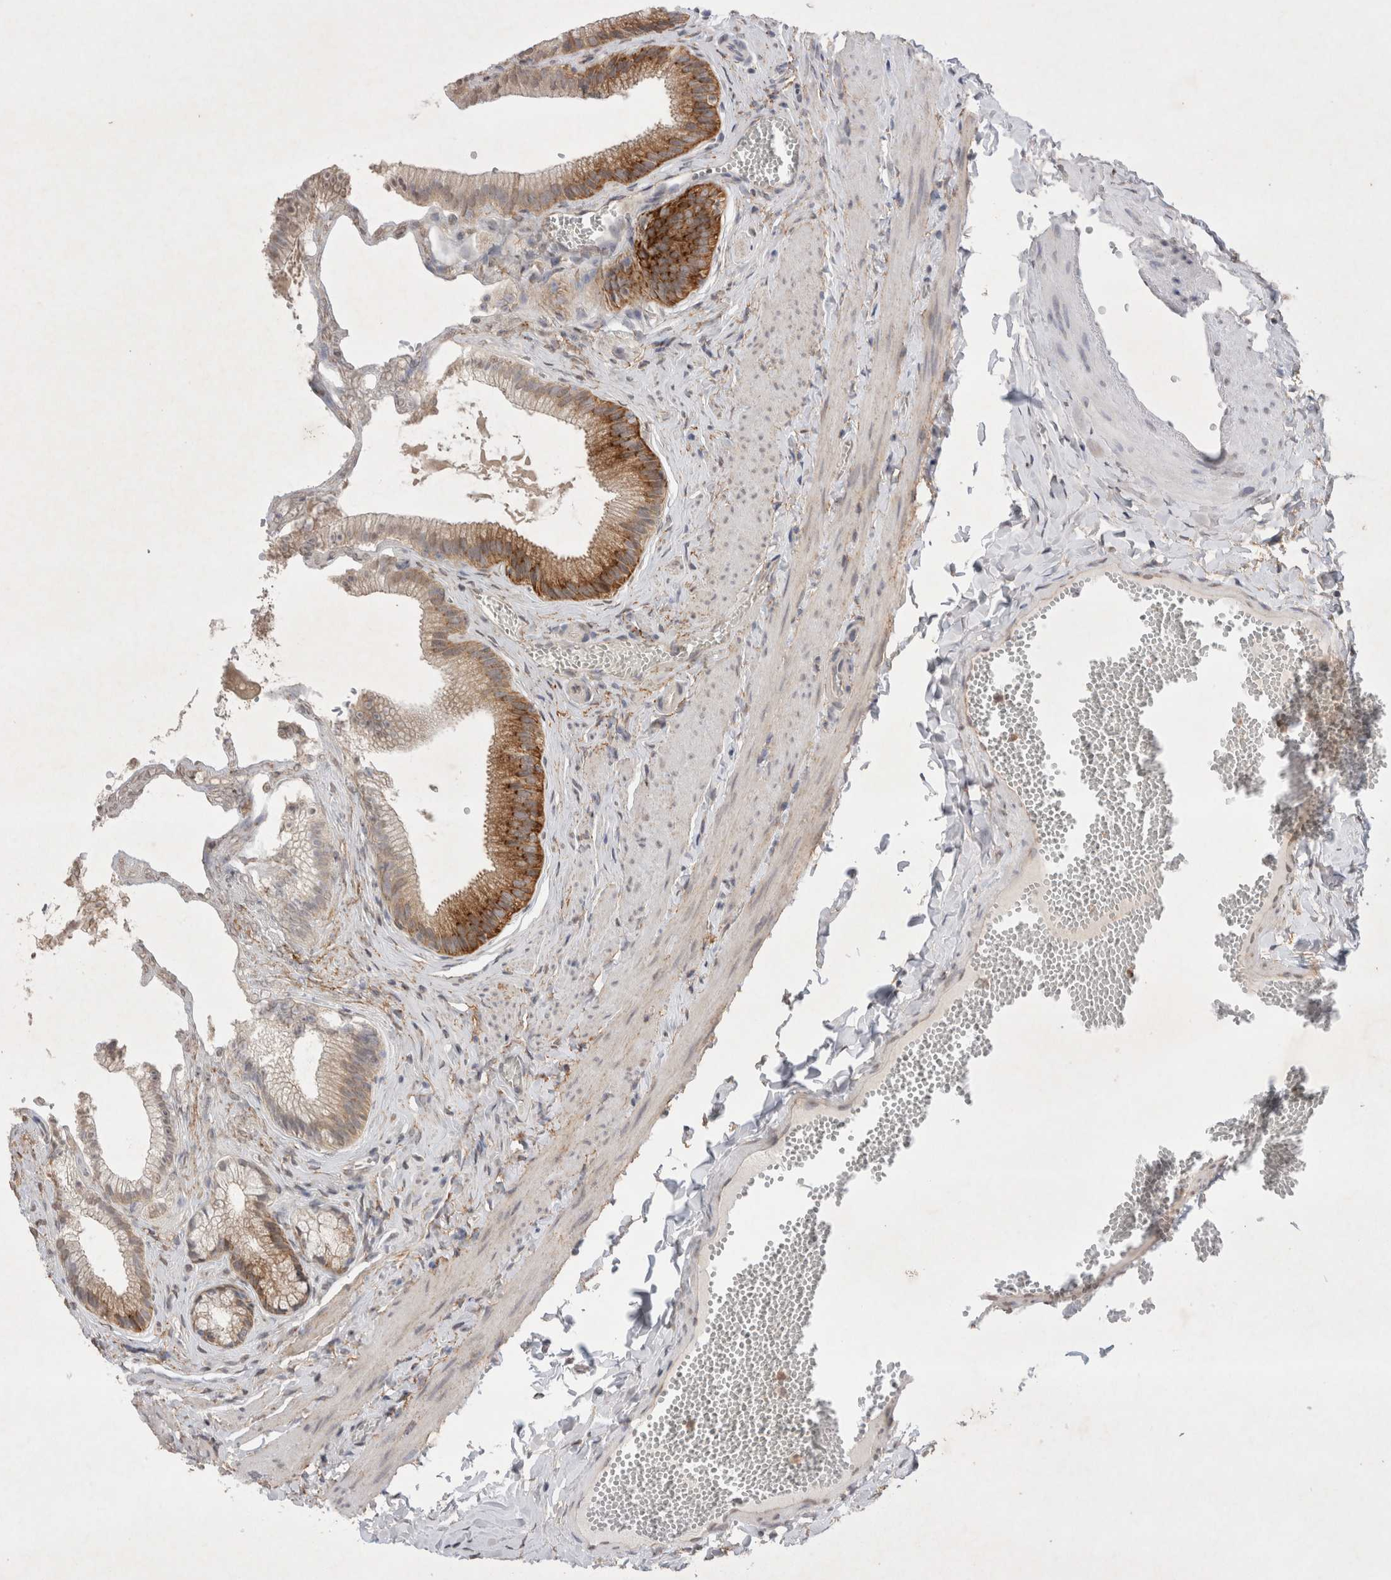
{"staining": {"intensity": "strong", "quantity": ">75%", "location": "cytoplasmic/membranous"}, "tissue": "gallbladder", "cell_type": "Glandular cells", "image_type": "normal", "snomed": [{"axis": "morphology", "description": "Normal tissue, NOS"}, {"axis": "topography", "description": "Gallbladder"}], "caption": "Protein expression analysis of normal gallbladder shows strong cytoplasmic/membranous staining in approximately >75% of glandular cells.", "gene": "WIPF2", "patient": {"sex": "male", "age": 38}}